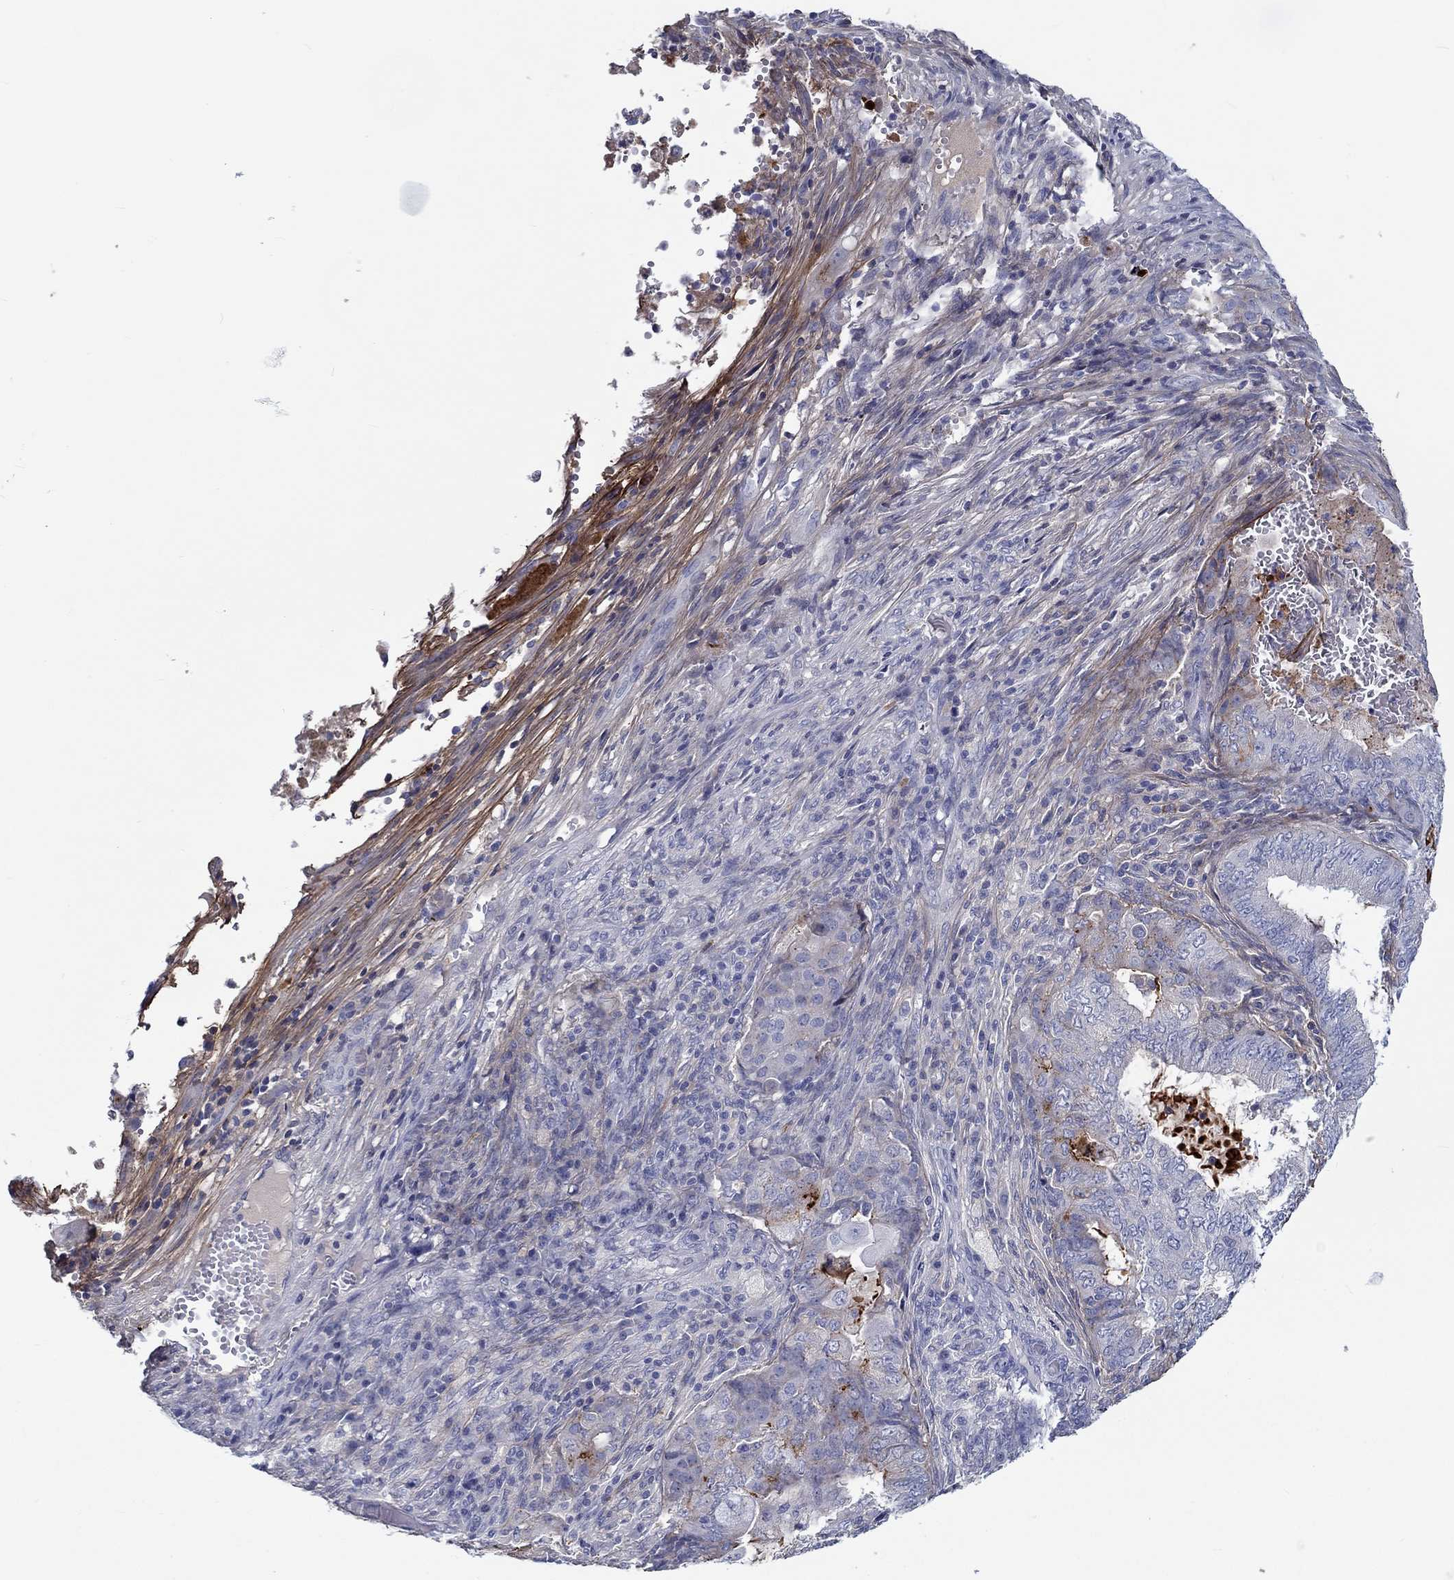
{"staining": {"intensity": "strong", "quantity": "<25%", "location": "cytoplasmic/membranous"}, "tissue": "endometrial cancer", "cell_type": "Tumor cells", "image_type": "cancer", "snomed": [{"axis": "morphology", "description": "Adenocarcinoma, NOS"}, {"axis": "topography", "description": "Endometrium"}], "caption": "DAB immunohistochemical staining of human endometrial adenocarcinoma shows strong cytoplasmic/membranous protein staining in about <25% of tumor cells. (DAB IHC, brown staining for protein, blue staining for nuclei).", "gene": "TGFBI", "patient": {"sex": "female", "age": 62}}